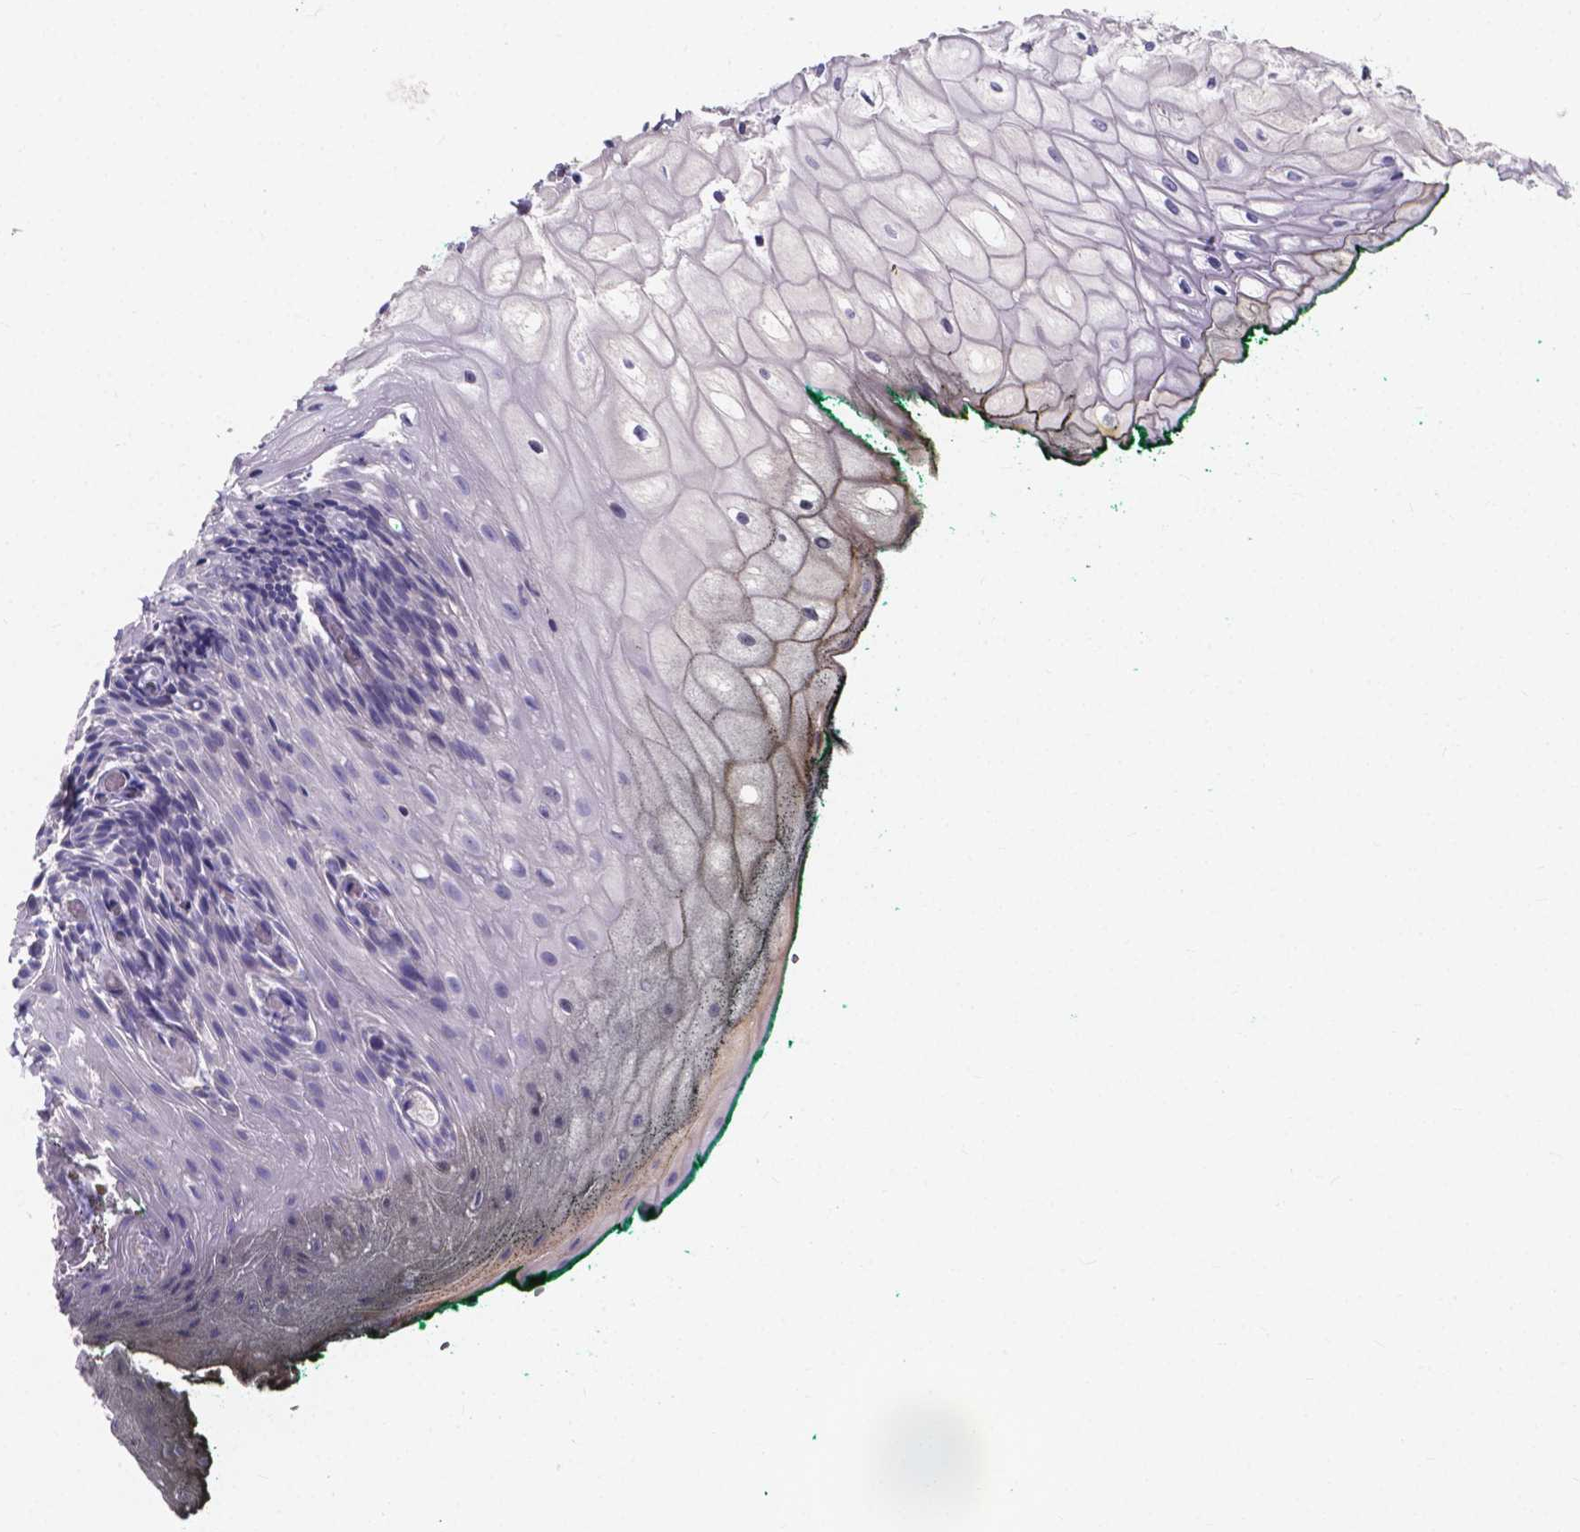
{"staining": {"intensity": "negative", "quantity": "none", "location": "none"}, "tissue": "oral mucosa", "cell_type": "Squamous epithelial cells", "image_type": "normal", "snomed": [{"axis": "morphology", "description": "Normal tissue, NOS"}, {"axis": "topography", "description": "Oral tissue"}, {"axis": "topography", "description": "Head-Neck"}], "caption": "Protein analysis of normal oral mucosa displays no significant staining in squamous epithelial cells. (DAB immunohistochemistry with hematoxylin counter stain).", "gene": "SPOCD1", "patient": {"sex": "female", "age": 68}}